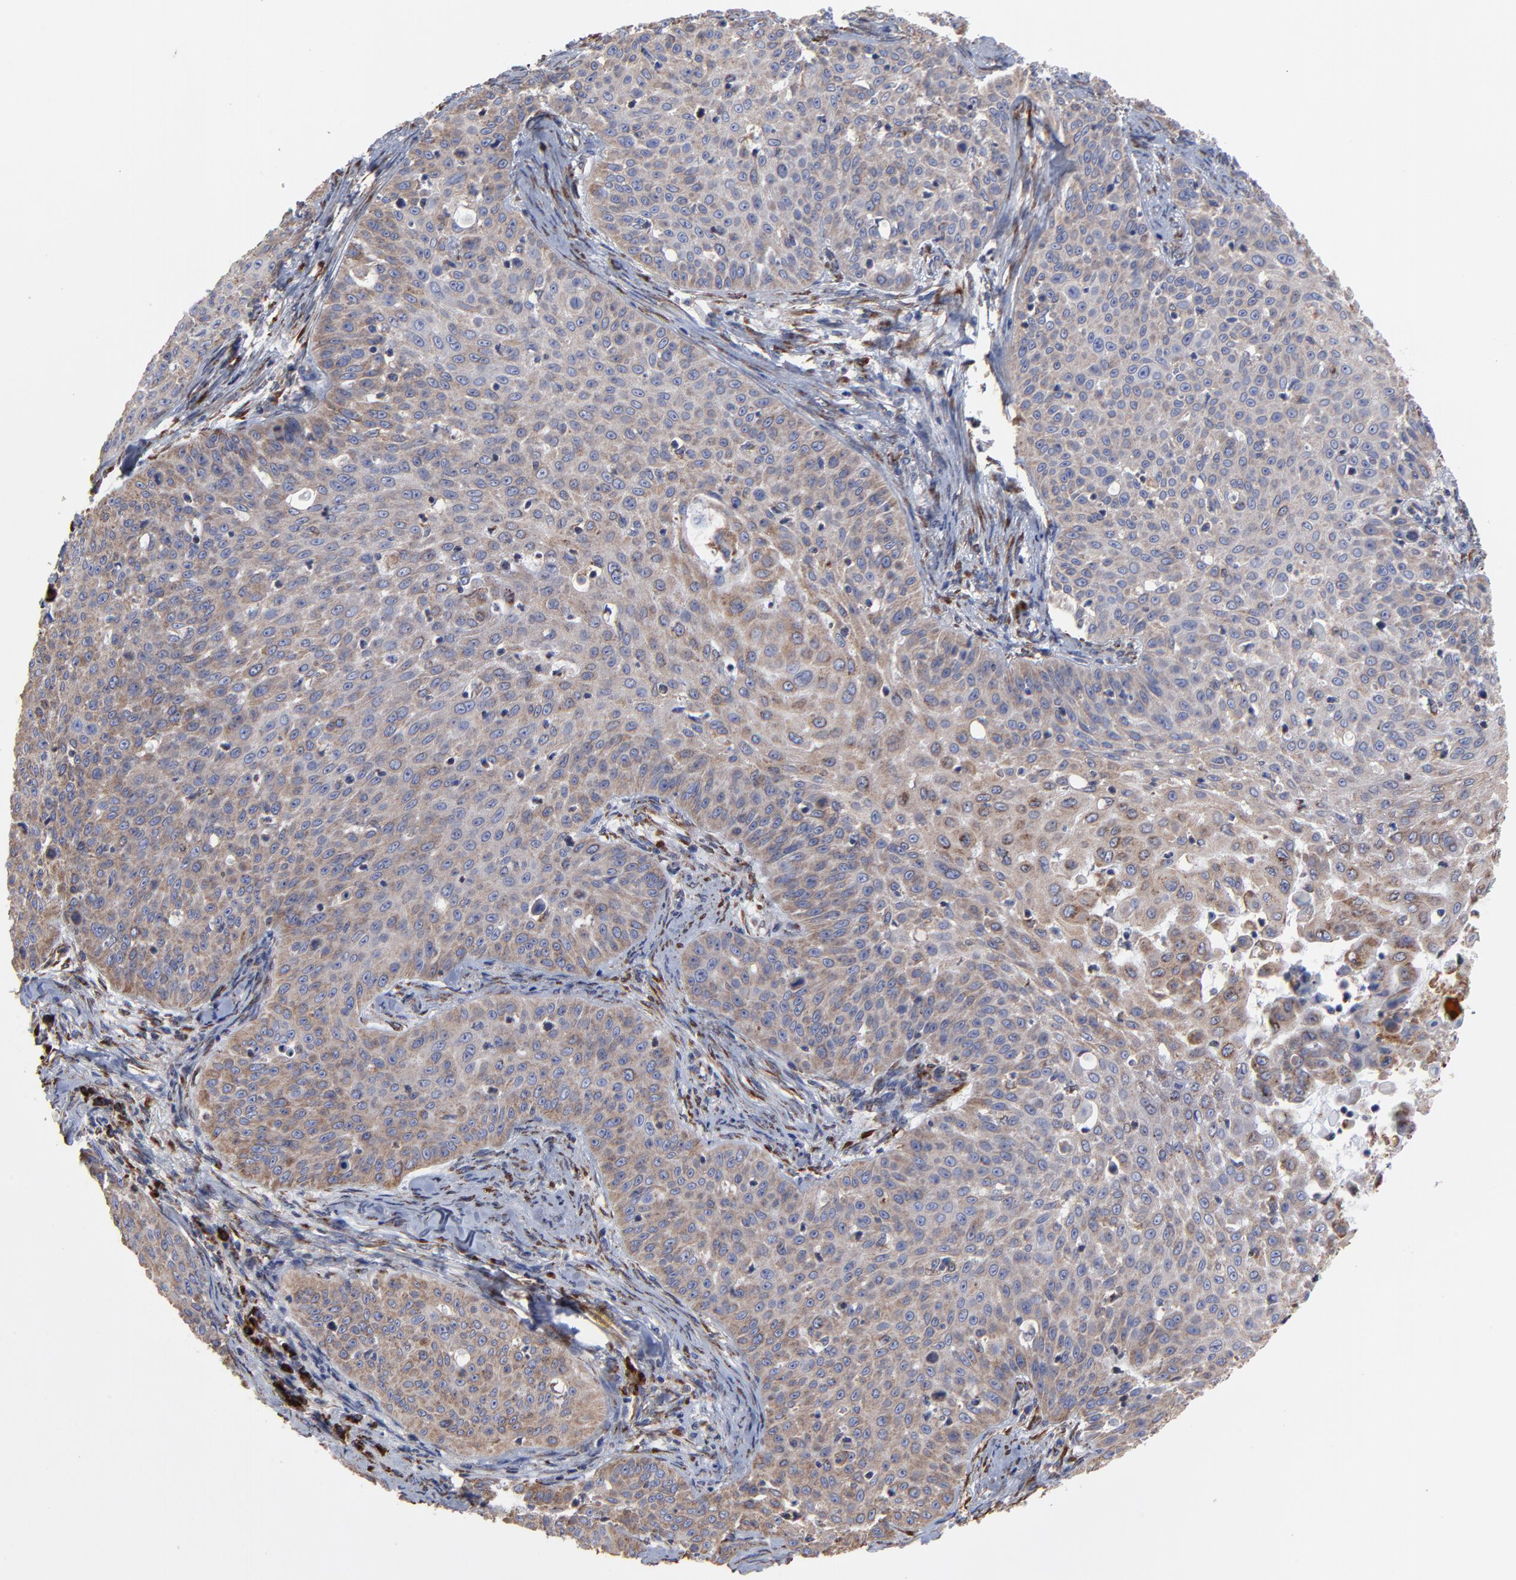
{"staining": {"intensity": "weak", "quantity": ">75%", "location": "cytoplasmic/membranous"}, "tissue": "skin cancer", "cell_type": "Tumor cells", "image_type": "cancer", "snomed": [{"axis": "morphology", "description": "Squamous cell carcinoma, NOS"}, {"axis": "topography", "description": "Skin"}], "caption": "Immunohistochemical staining of skin cancer demonstrates weak cytoplasmic/membranous protein positivity in approximately >75% of tumor cells. (DAB = brown stain, brightfield microscopy at high magnification).", "gene": "LMAN1", "patient": {"sex": "male", "age": 82}}